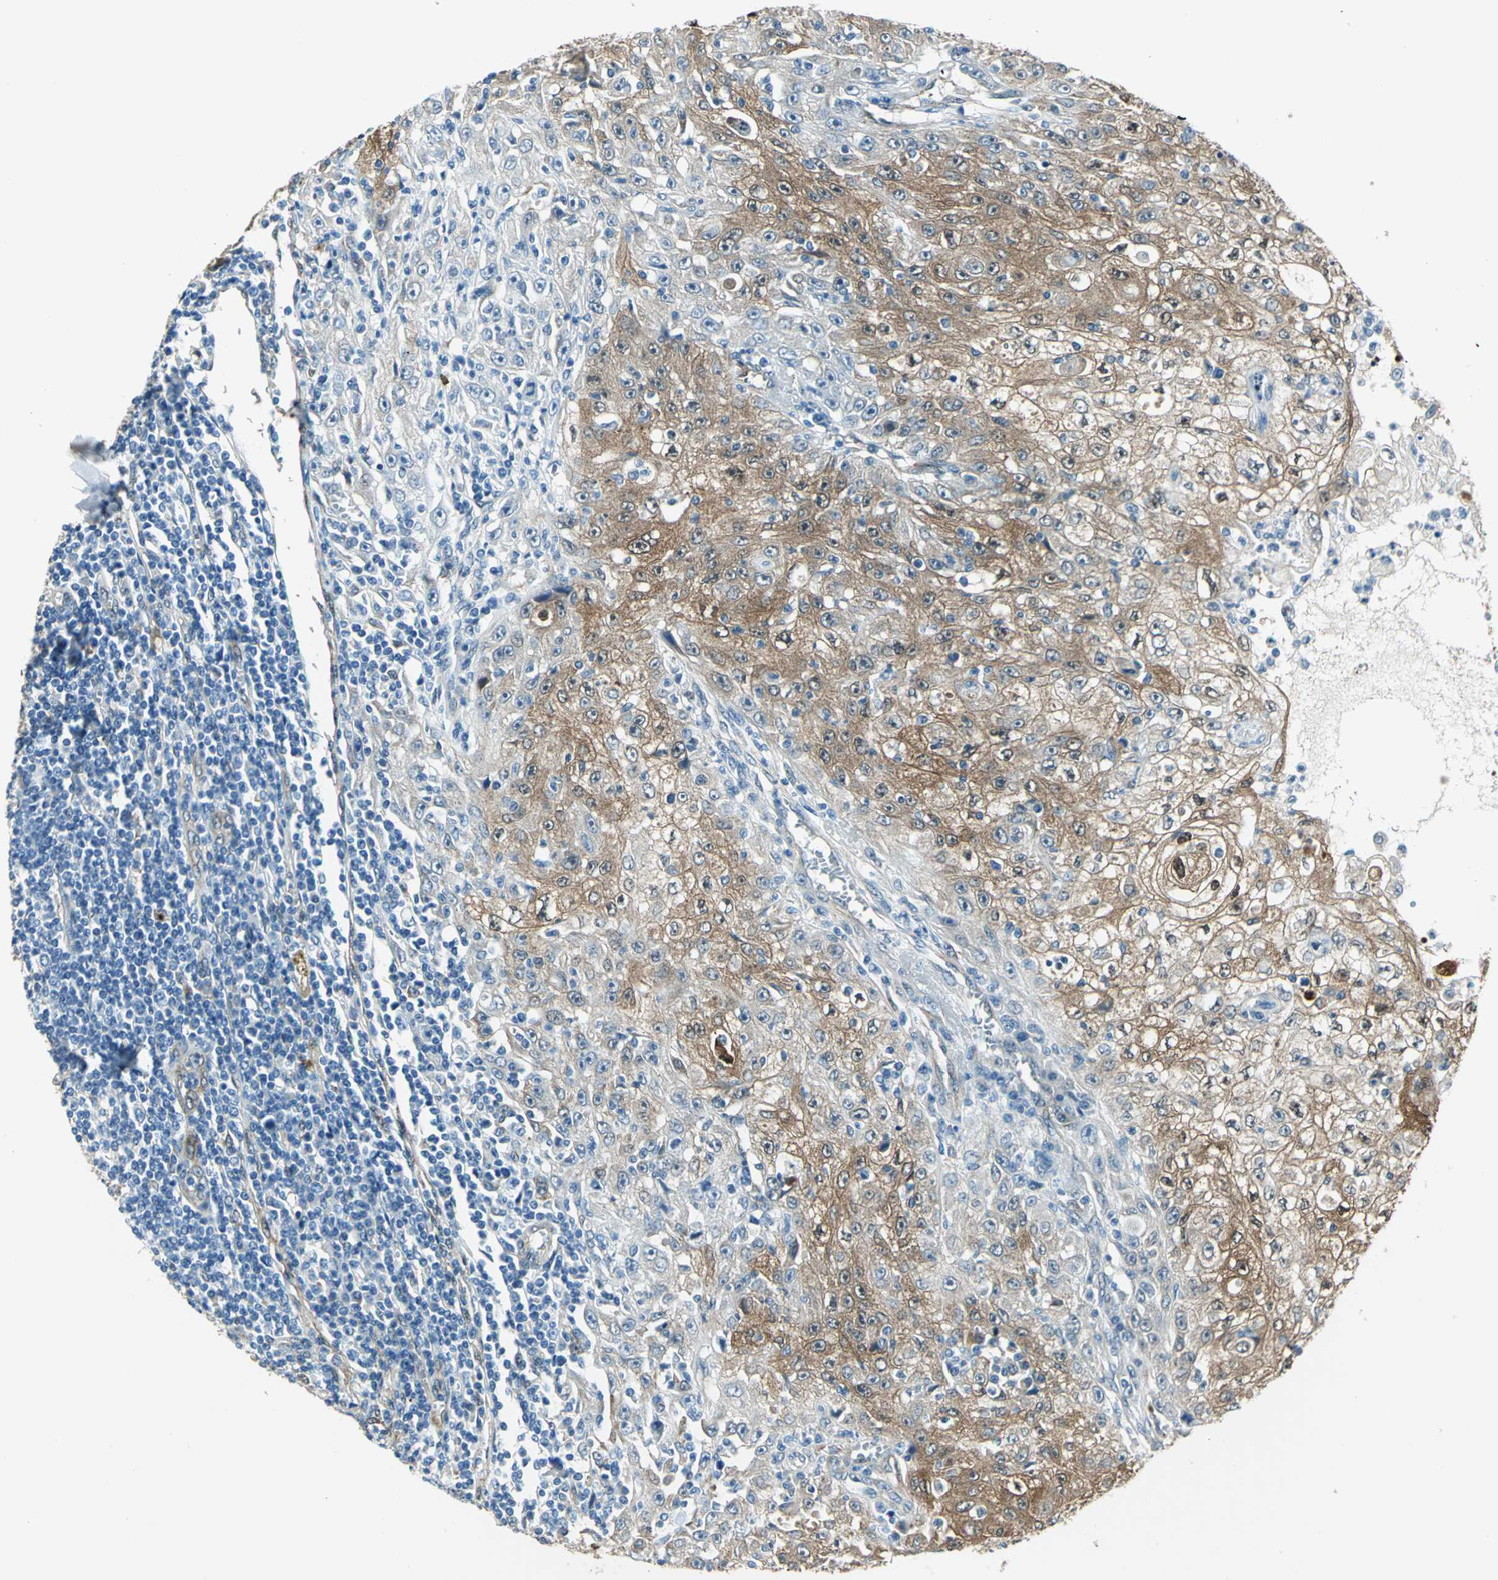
{"staining": {"intensity": "moderate", "quantity": "25%-75%", "location": "cytoplasmic/membranous"}, "tissue": "skin cancer", "cell_type": "Tumor cells", "image_type": "cancer", "snomed": [{"axis": "morphology", "description": "Squamous cell carcinoma, NOS"}, {"axis": "topography", "description": "Skin"}], "caption": "About 25%-75% of tumor cells in human skin cancer demonstrate moderate cytoplasmic/membranous protein expression as visualized by brown immunohistochemical staining.", "gene": "HSPB1", "patient": {"sex": "male", "age": 75}}